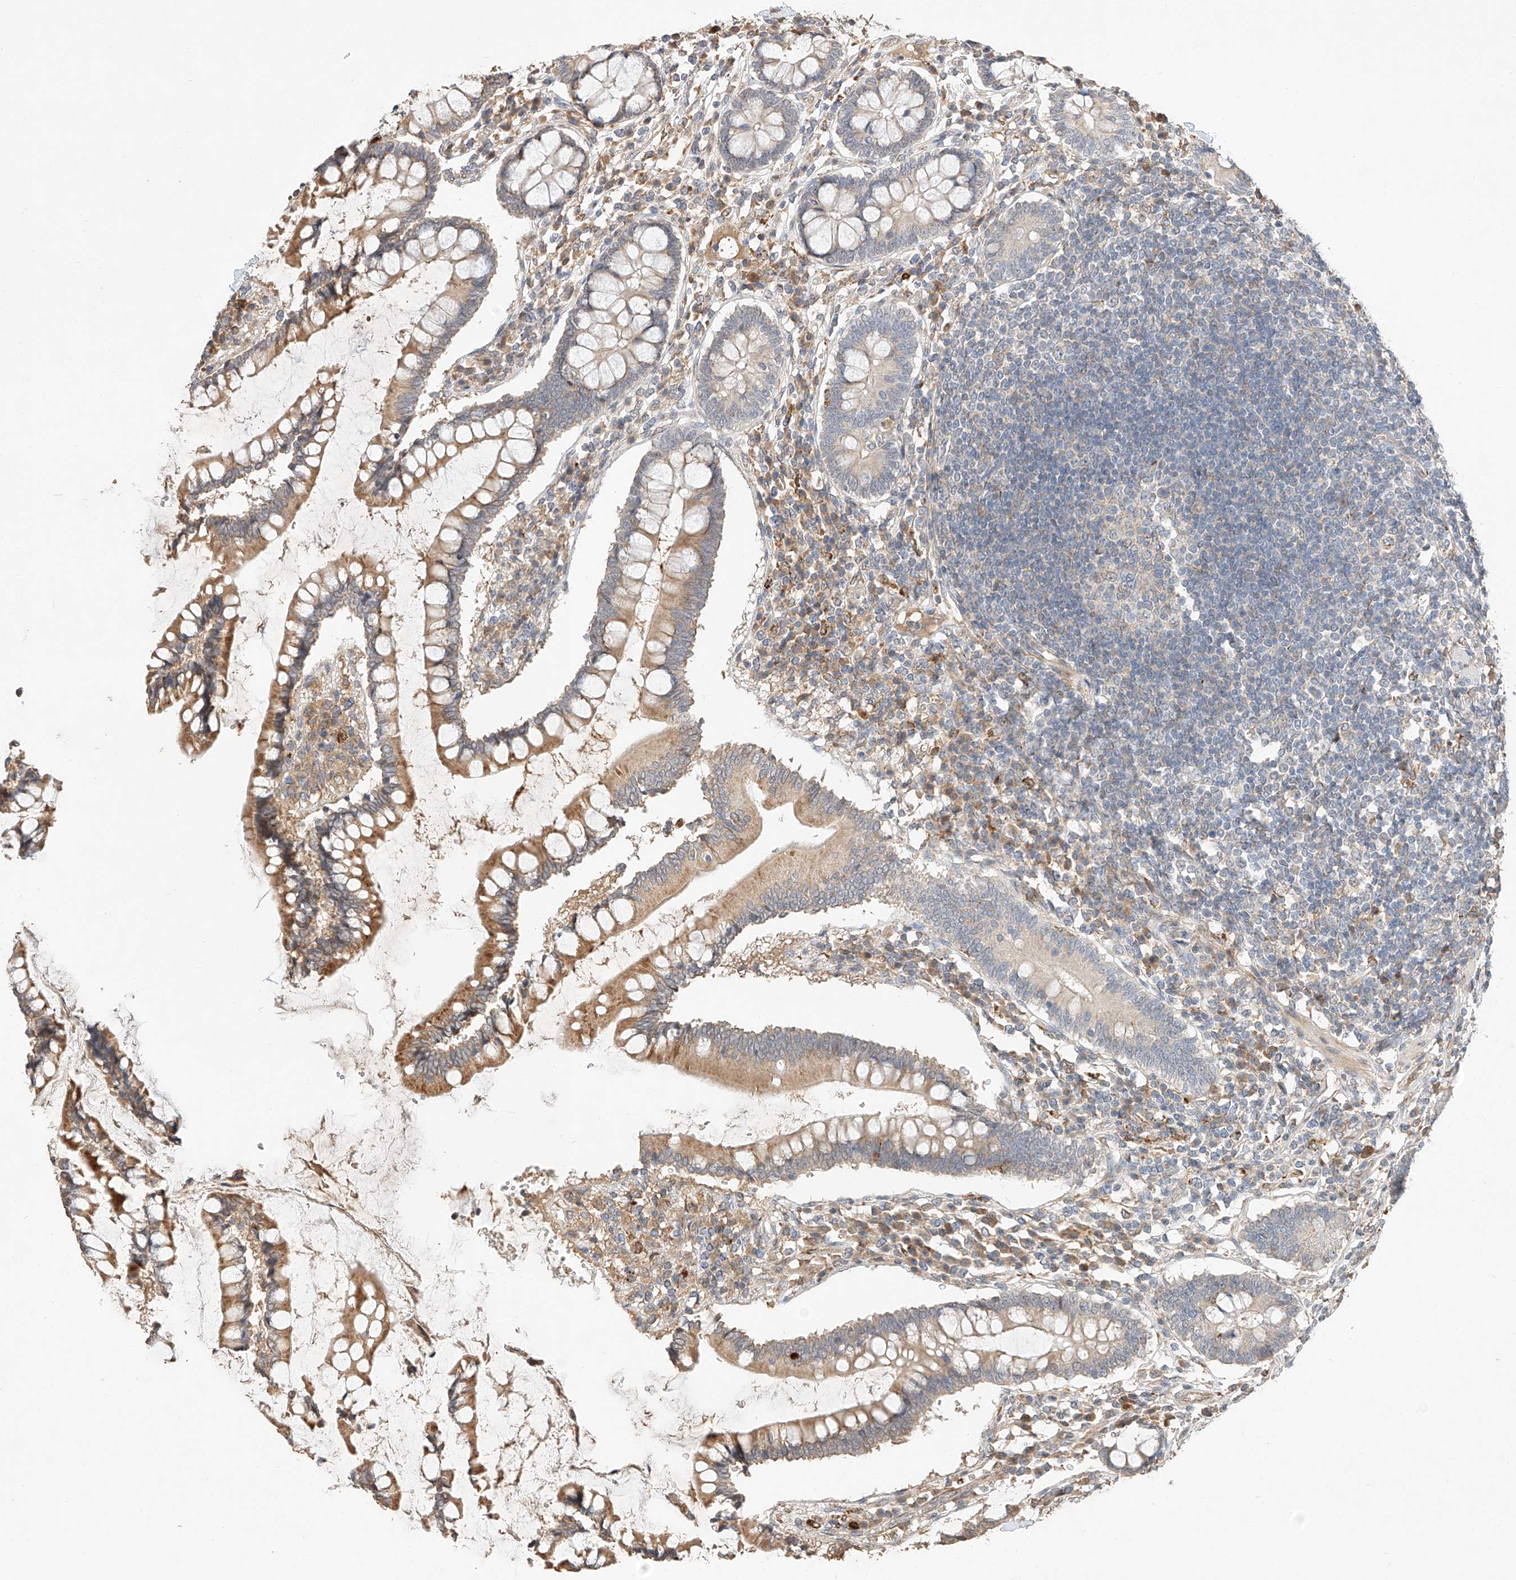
{"staining": {"intensity": "weak", "quantity": ">75%", "location": "cytoplasmic/membranous"}, "tissue": "colon", "cell_type": "Endothelial cells", "image_type": "normal", "snomed": [{"axis": "morphology", "description": "Normal tissue, NOS"}, {"axis": "topography", "description": "Colon"}], "caption": "Immunohistochemical staining of benign colon reveals >75% levels of weak cytoplasmic/membranous protein expression in approximately >75% of endothelial cells. (IHC, brightfield microscopy, high magnification).", "gene": "SUSD6", "patient": {"sex": "female", "age": 79}}